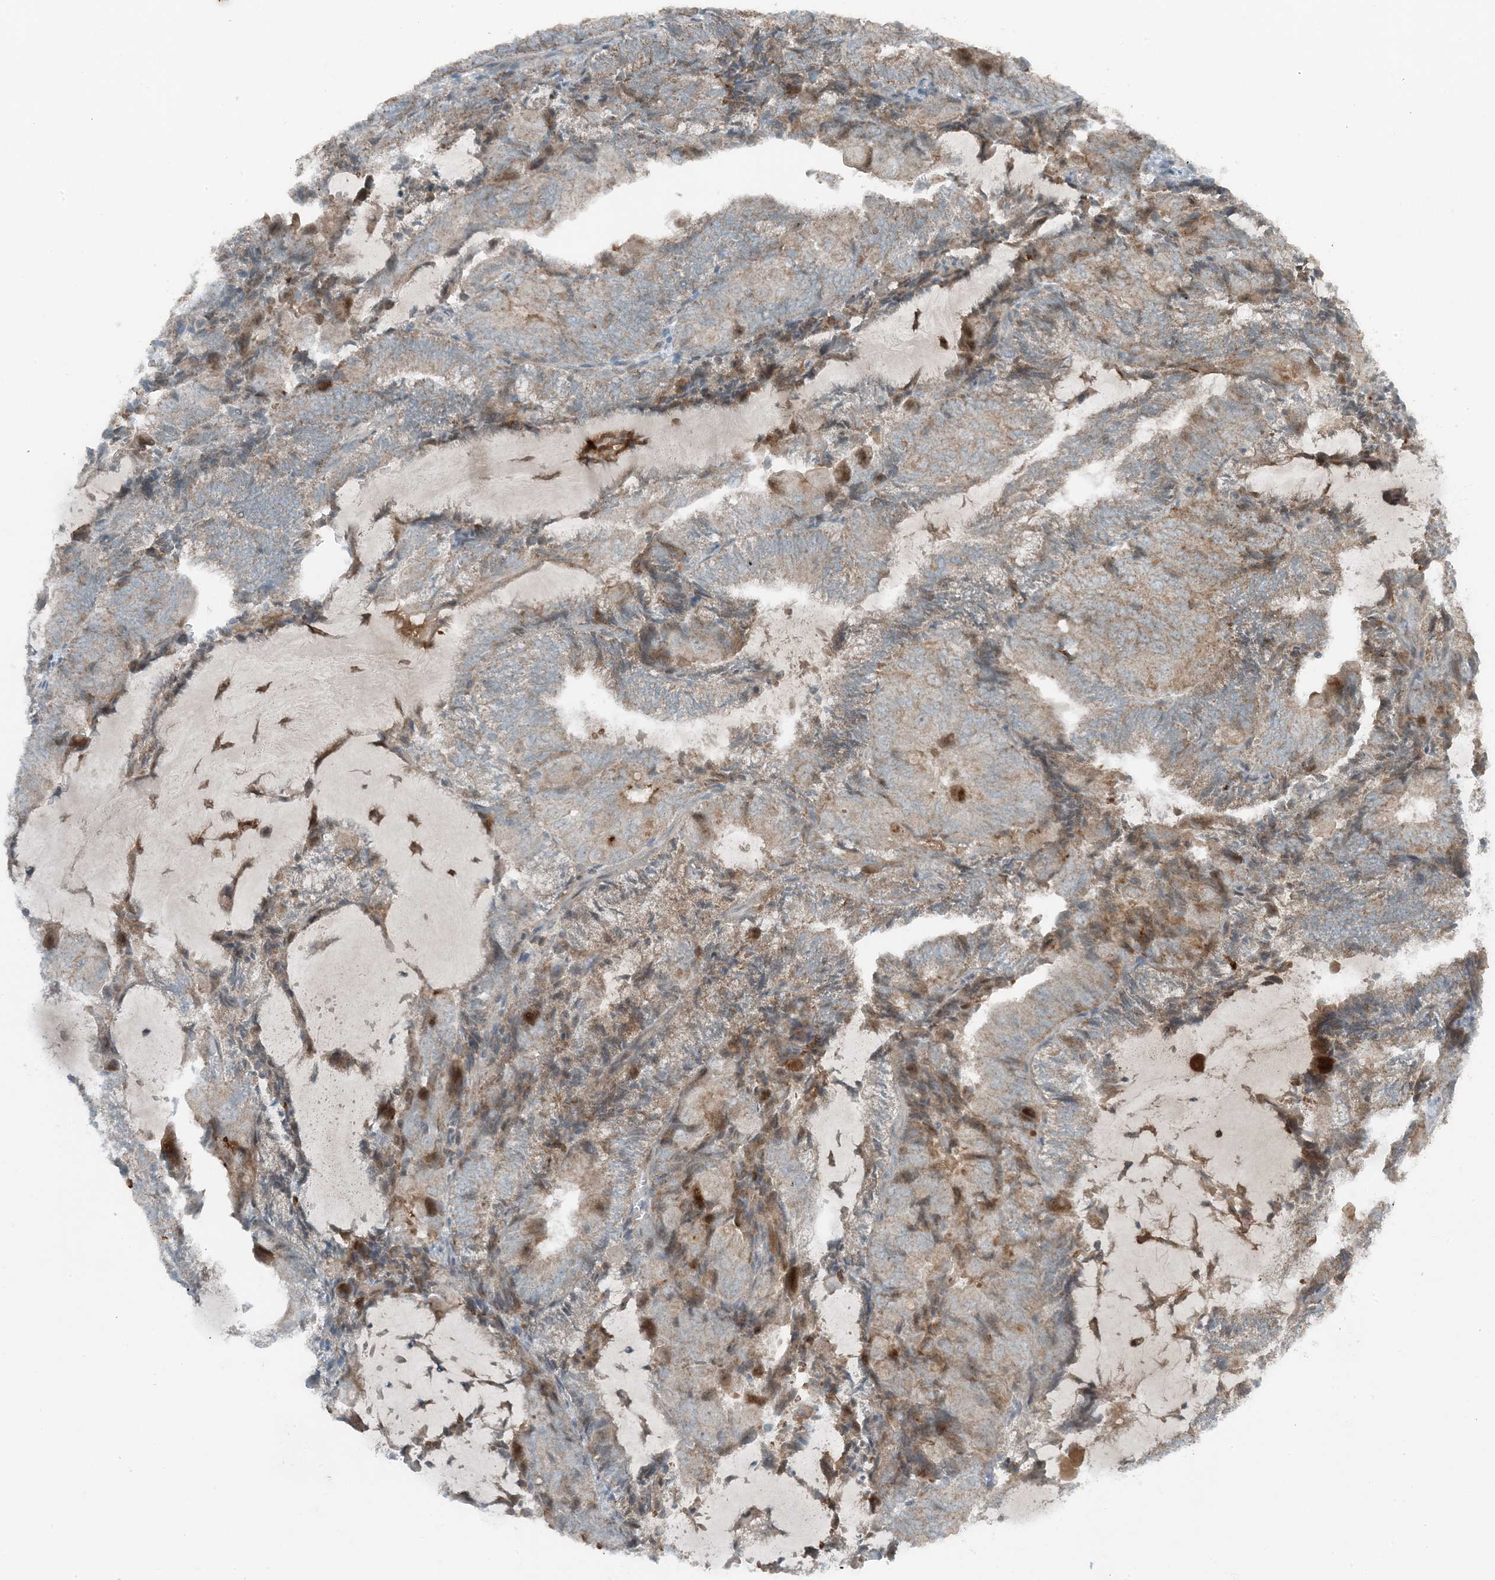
{"staining": {"intensity": "weak", "quantity": "25%-75%", "location": "cytoplasmic/membranous"}, "tissue": "endometrial cancer", "cell_type": "Tumor cells", "image_type": "cancer", "snomed": [{"axis": "morphology", "description": "Adenocarcinoma, NOS"}, {"axis": "topography", "description": "Endometrium"}], "caption": "Immunohistochemical staining of endometrial cancer shows low levels of weak cytoplasmic/membranous staining in about 25%-75% of tumor cells.", "gene": "MITD1", "patient": {"sex": "female", "age": 81}}